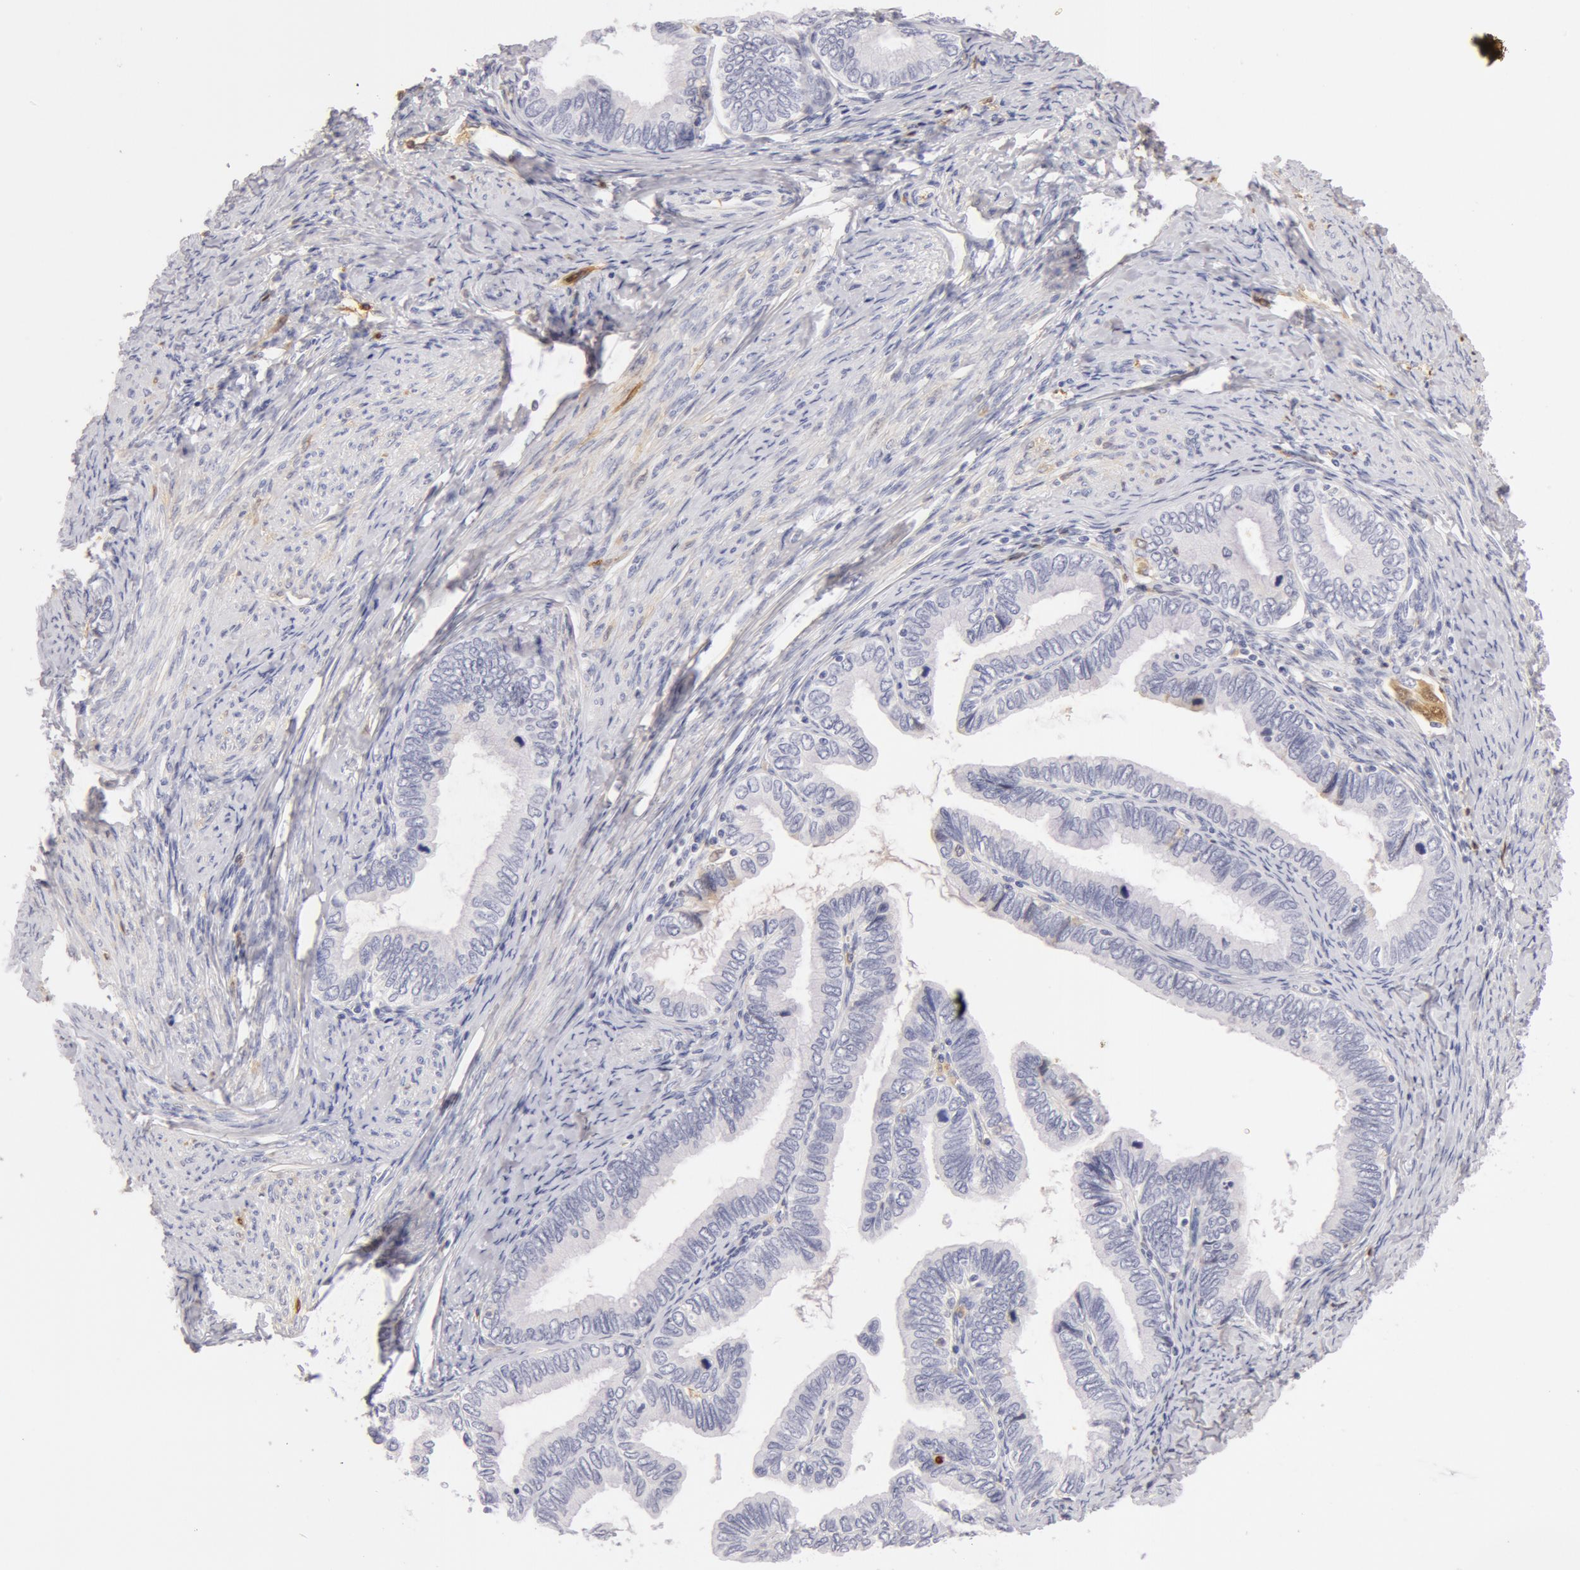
{"staining": {"intensity": "negative", "quantity": "none", "location": "none"}, "tissue": "cervical cancer", "cell_type": "Tumor cells", "image_type": "cancer", "snomed": [{"axis": "morphology", "description": "Adenocarcinoma, NOS"}, {"axis": "topography", "description": "Cervix"}], "caption": "Histopathology image shows no protein expression in tumor cells of cervical adenocarcinoma tissue. (Stains: DAB immunohistochemistry with hematoxylin counter stain, Microscopy: brightfield microscopy at high magnification).", "gene": "AHSG", "patient": {"sex": "female", "age": 49}}